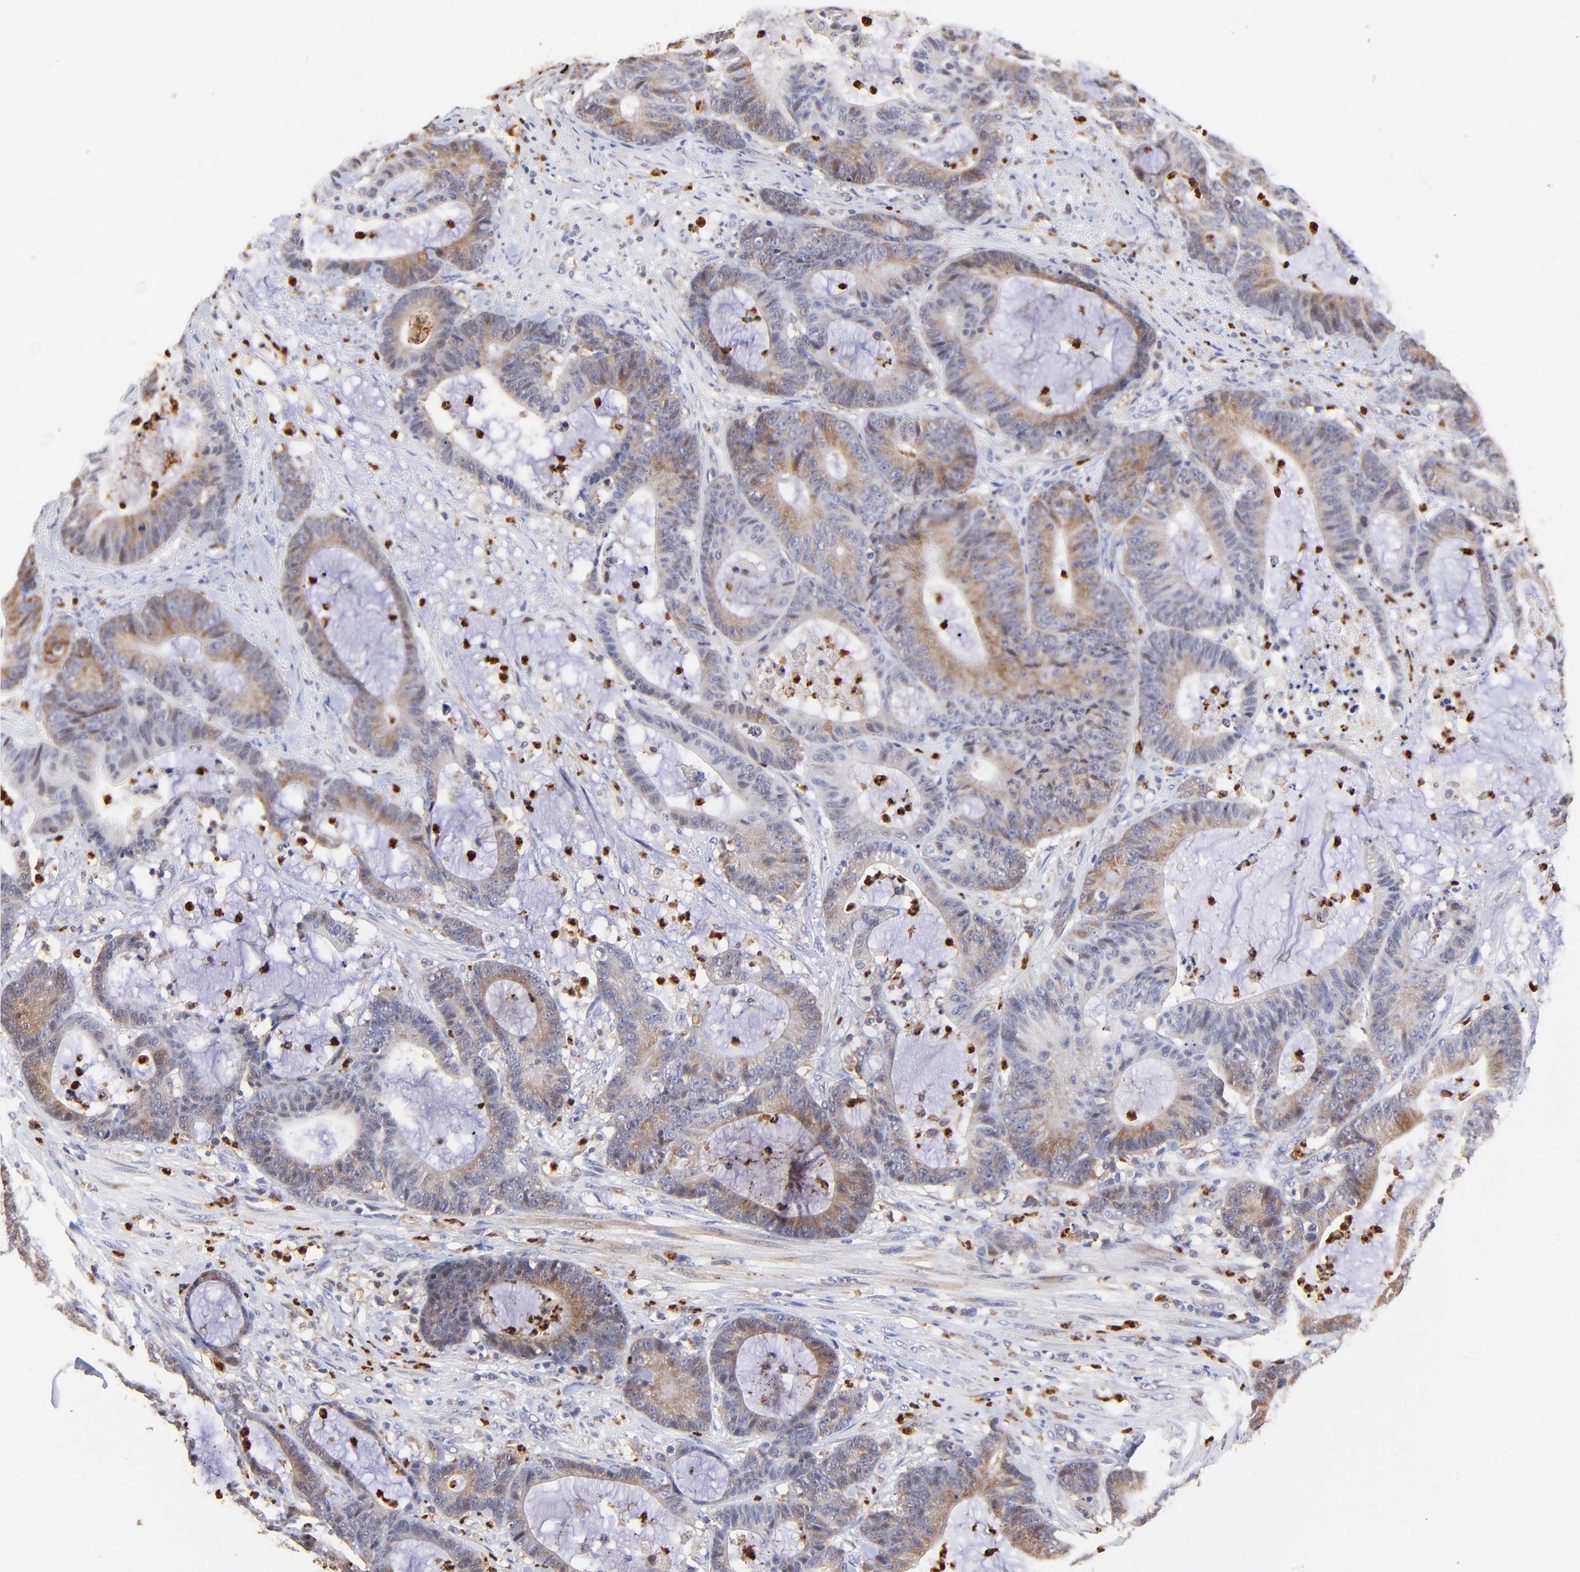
{"staining": {"intensity": "moderate", "quantity": "25%-75%", "location": "cytoplasmic/membranous"}, "tissue": "colorectal cancer", "cell_type": "Tumor cells", "image_type": "cancer", "snomed": [{"axis": "morphology", "description": "Adenocarcinoma, NOS"}, {"axis": "topography", "description": "Colon"}], "caption": "Adenocarcinoma (colorectal) was stained to show a protein in brown. There is medium levels of moderate cytoplasmic/membranous expression in approximately 25%-75% of tumor cells. (DAB IHC, brown staining for protein, blue staining for nuclei).", "gene": "BBOF1", "patient": {"sex": "female", "age": 84}}